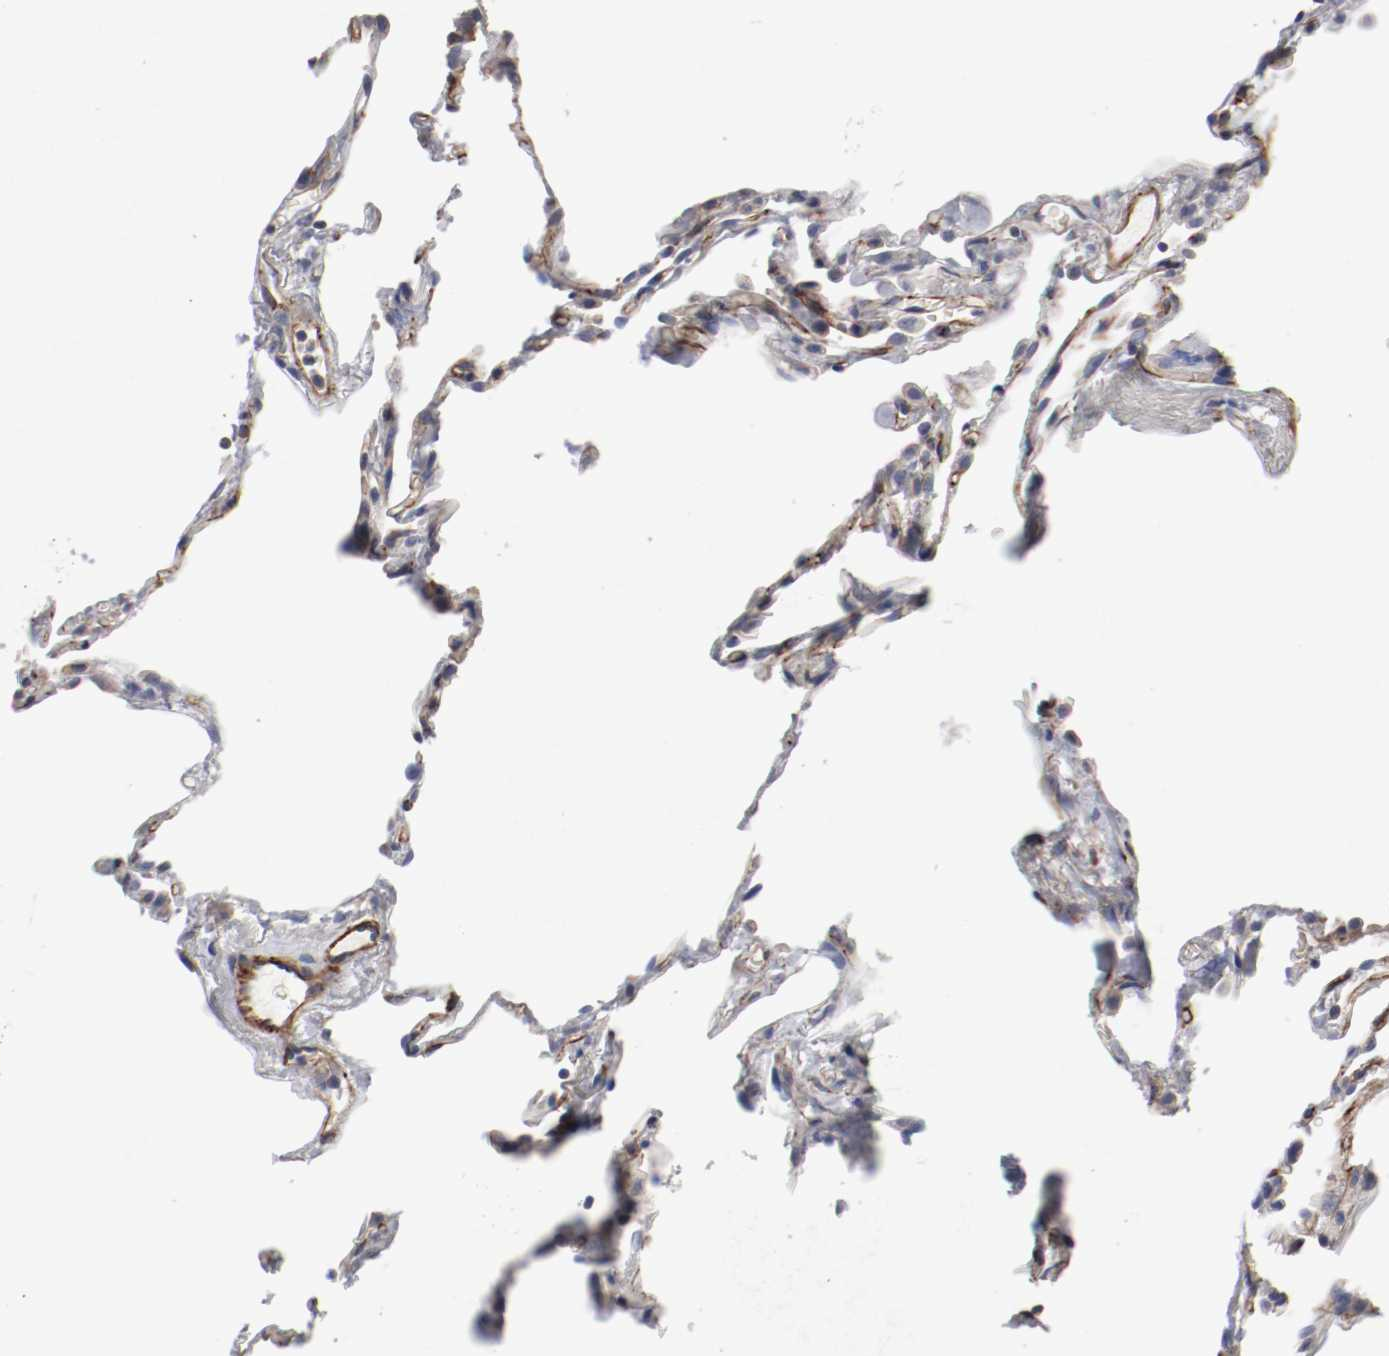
{"staining": {"intensity": "moderate", "quantity": "<25%", "location": "cytoplasmic/membranous"}, "tissue": "lung", "cell_type": "Alveolar cells", "image_type": "normal", "snomed": [{"axis": "morphology", "description": "Normal tissue, NOS"}, {"axis": "topography", "description": "Lung"}], "caption": "Immunohistochemical staining of benign lung displays moderate cytoplasmic/membranous protein staining in about <25% of alveolar cells. The staining is performed using DAB brown chromogen to label protein expression. The nuclei are counter-stained blue using hematoxylin.", "gene": "GIT1", "patient": {"sex": "male", "age": 59}}